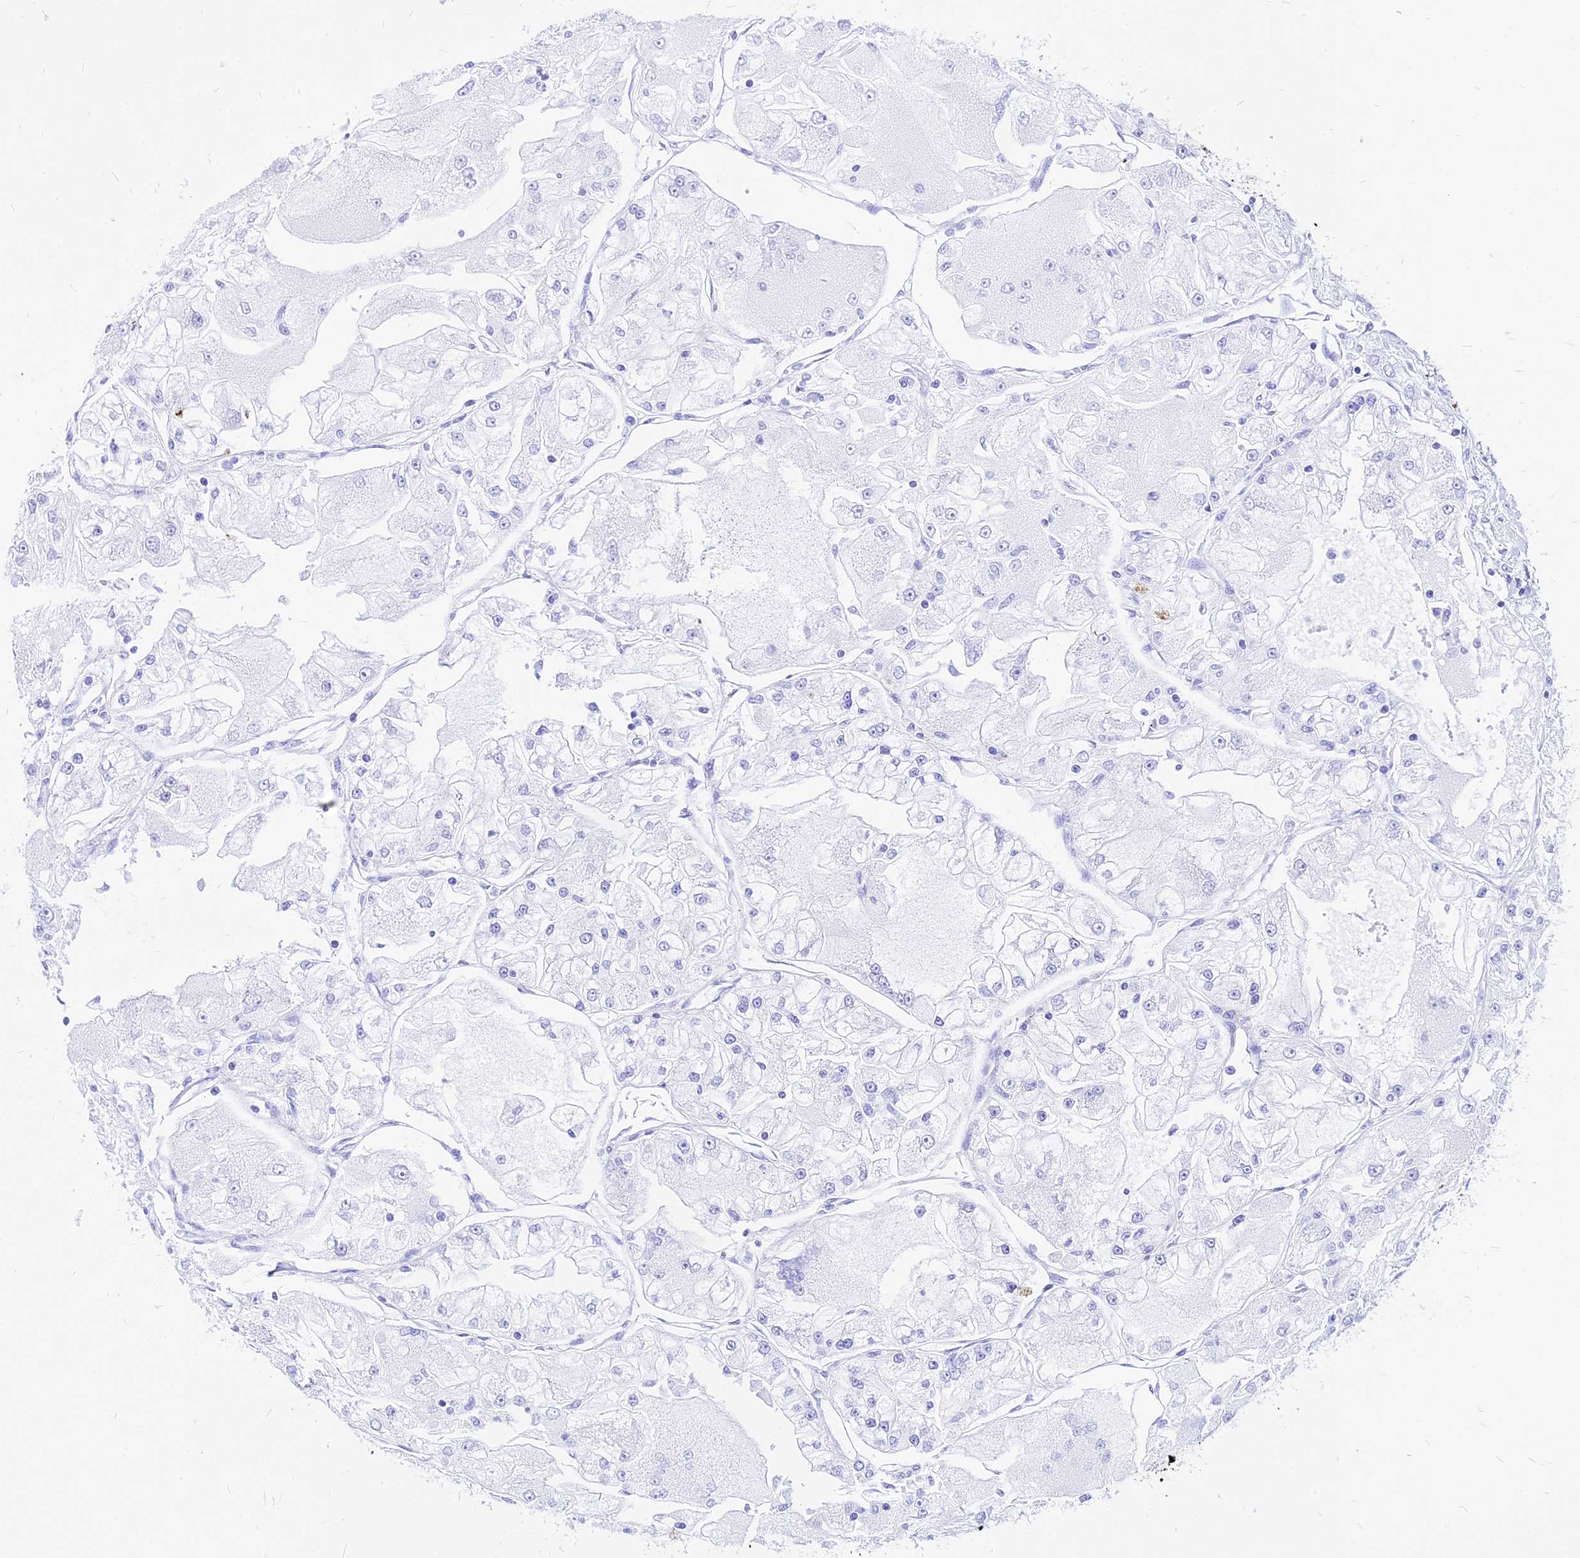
{"staining": {"intensity": "negative", "quantity": "none", "location": "none"}, "tissue": "renal cancer", "cell_type": "Tumor cells", "image_type": "cancer", "snomed": [{"axis": "morphology", "description": "Adenocarcinoma, NOS"}, {"axis": "topography", "description": "Kidney"}], "caption": "Human adenocarcinoma (renal) stained for a protein using immunohistochemistry displays no staining in tumor cells.", "gene": "PAXX", "patient": {"sex": "female", "age": 72}}